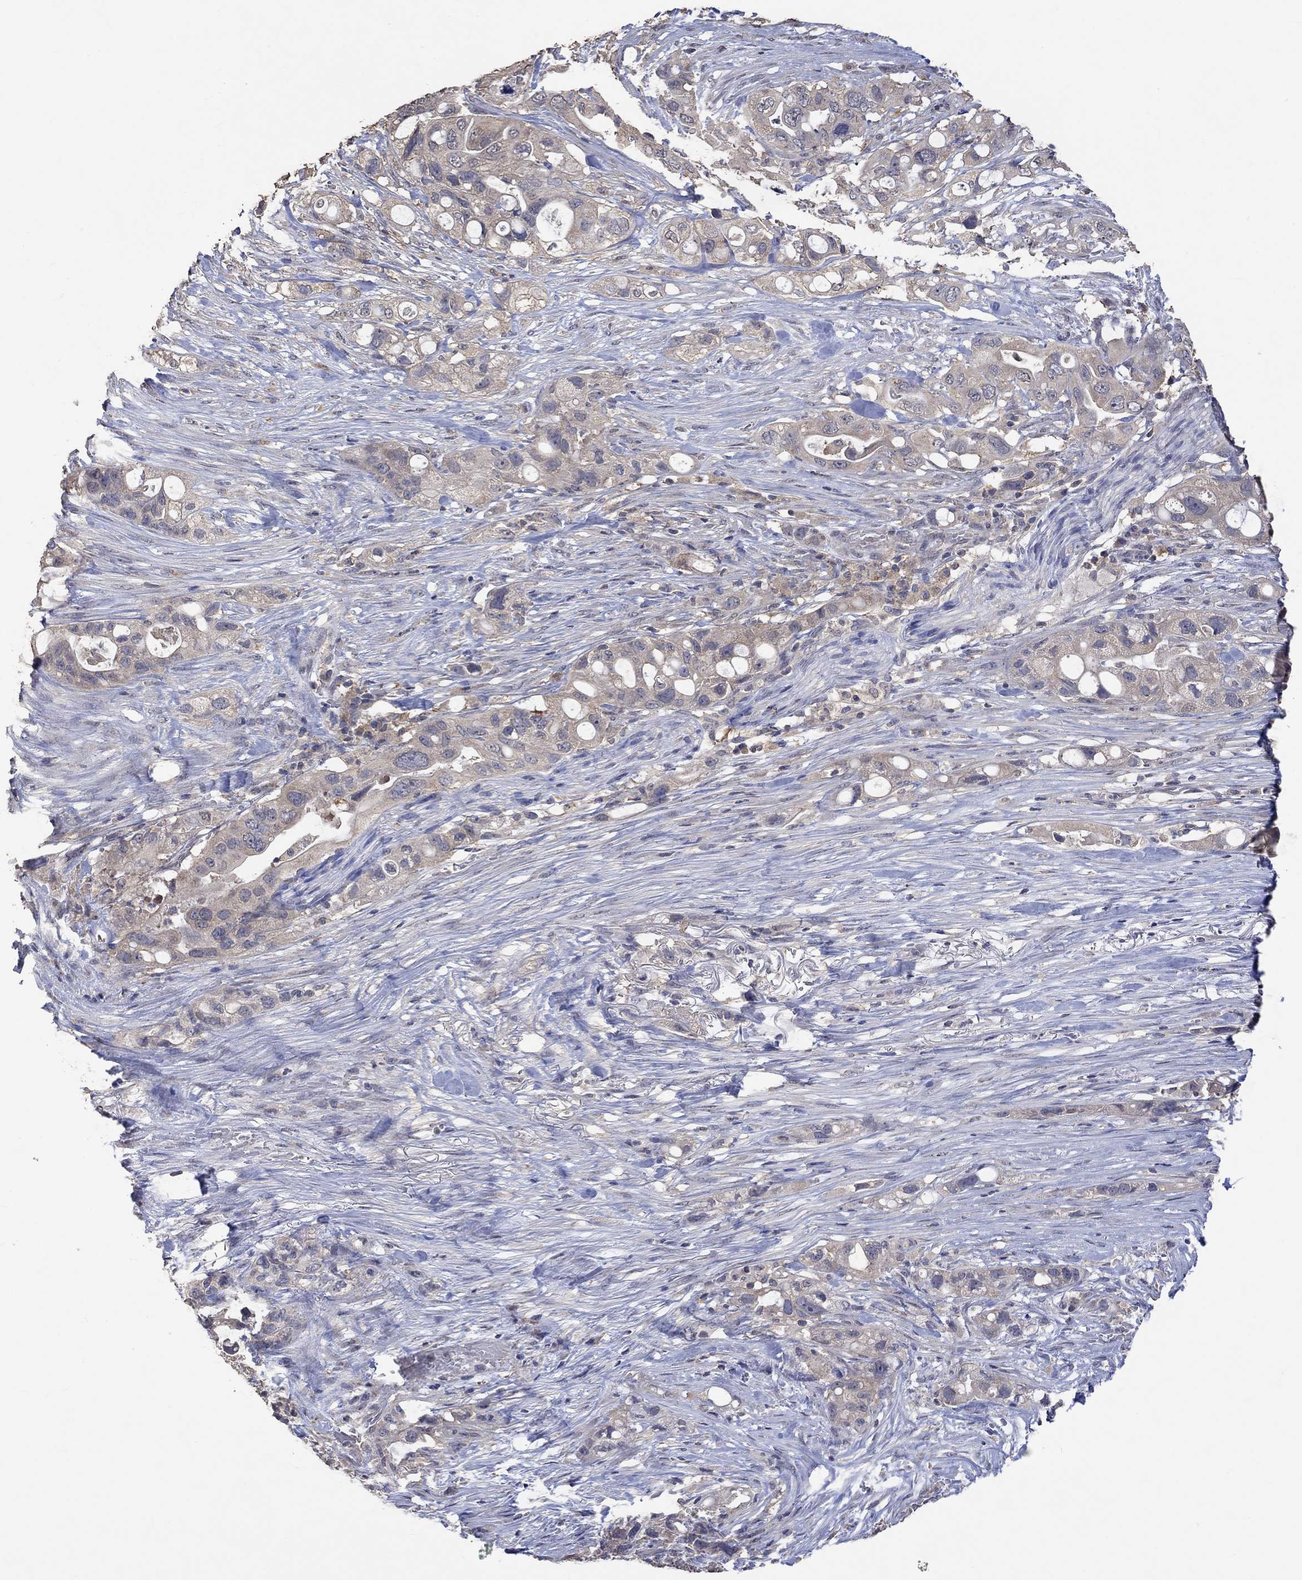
{"staining": {"intensity": "weak", "quantity": "<25%", "location": "cytoplasmic/membranous"}, "tissue": "pancreatic cancer", "cell_type": "Tumor cells", "image_type": "cancer", "snomed": [{"axis": "morphology", "description": "Adenocarcinoma, NOS"}, {"axis": "topography", "description": "Pancreas"}], "caption": "High power microscopy histopathology image of an immunohistochemistry histopathology image of adenocarcinoma (pancreatic), revealing no significant positivity in tumor cells.", "gene": "PTPN20", "patient": {"sex": "female", "age": 72}}